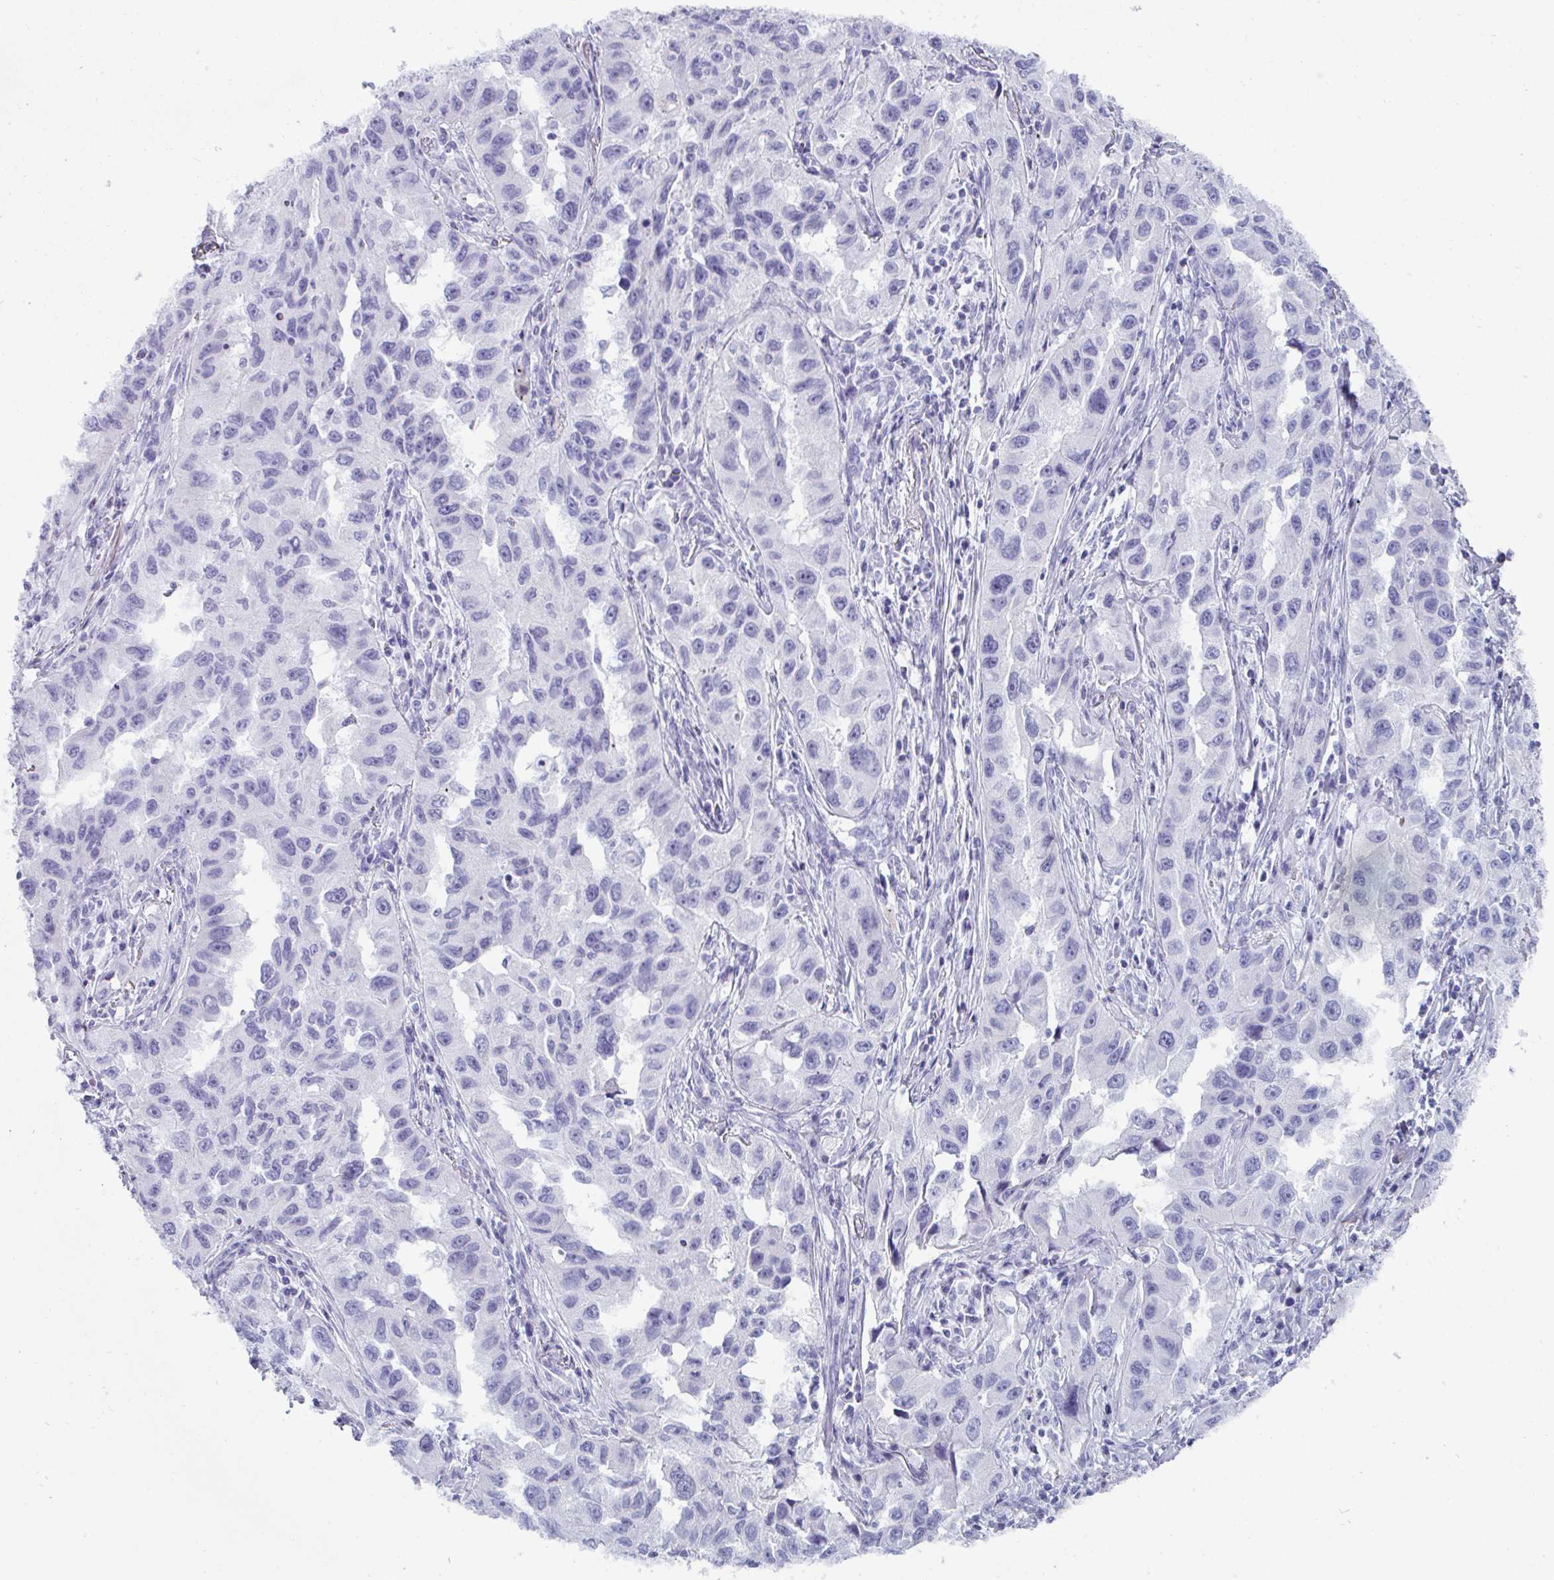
{"staining": {"intensity": "negative", "quantity": "none", "location": "none"}, "tissue": "lung cancer", "cell_type": "Tumor cells", "image_type": "cancer", "snomed": [{"axis": "morphology", "description": "Adenocarcinoma, NOS"}, {"axis": "topography", "description": "Lung"}], "caption": "The image displays no staining of tumor cells in lung cancer (adenocarcinoma). (Immunohistochemistry, brightfield microscopy, high magnification).", "gene": "CREG2", "patient": {"sex": "female", "age": 73}}